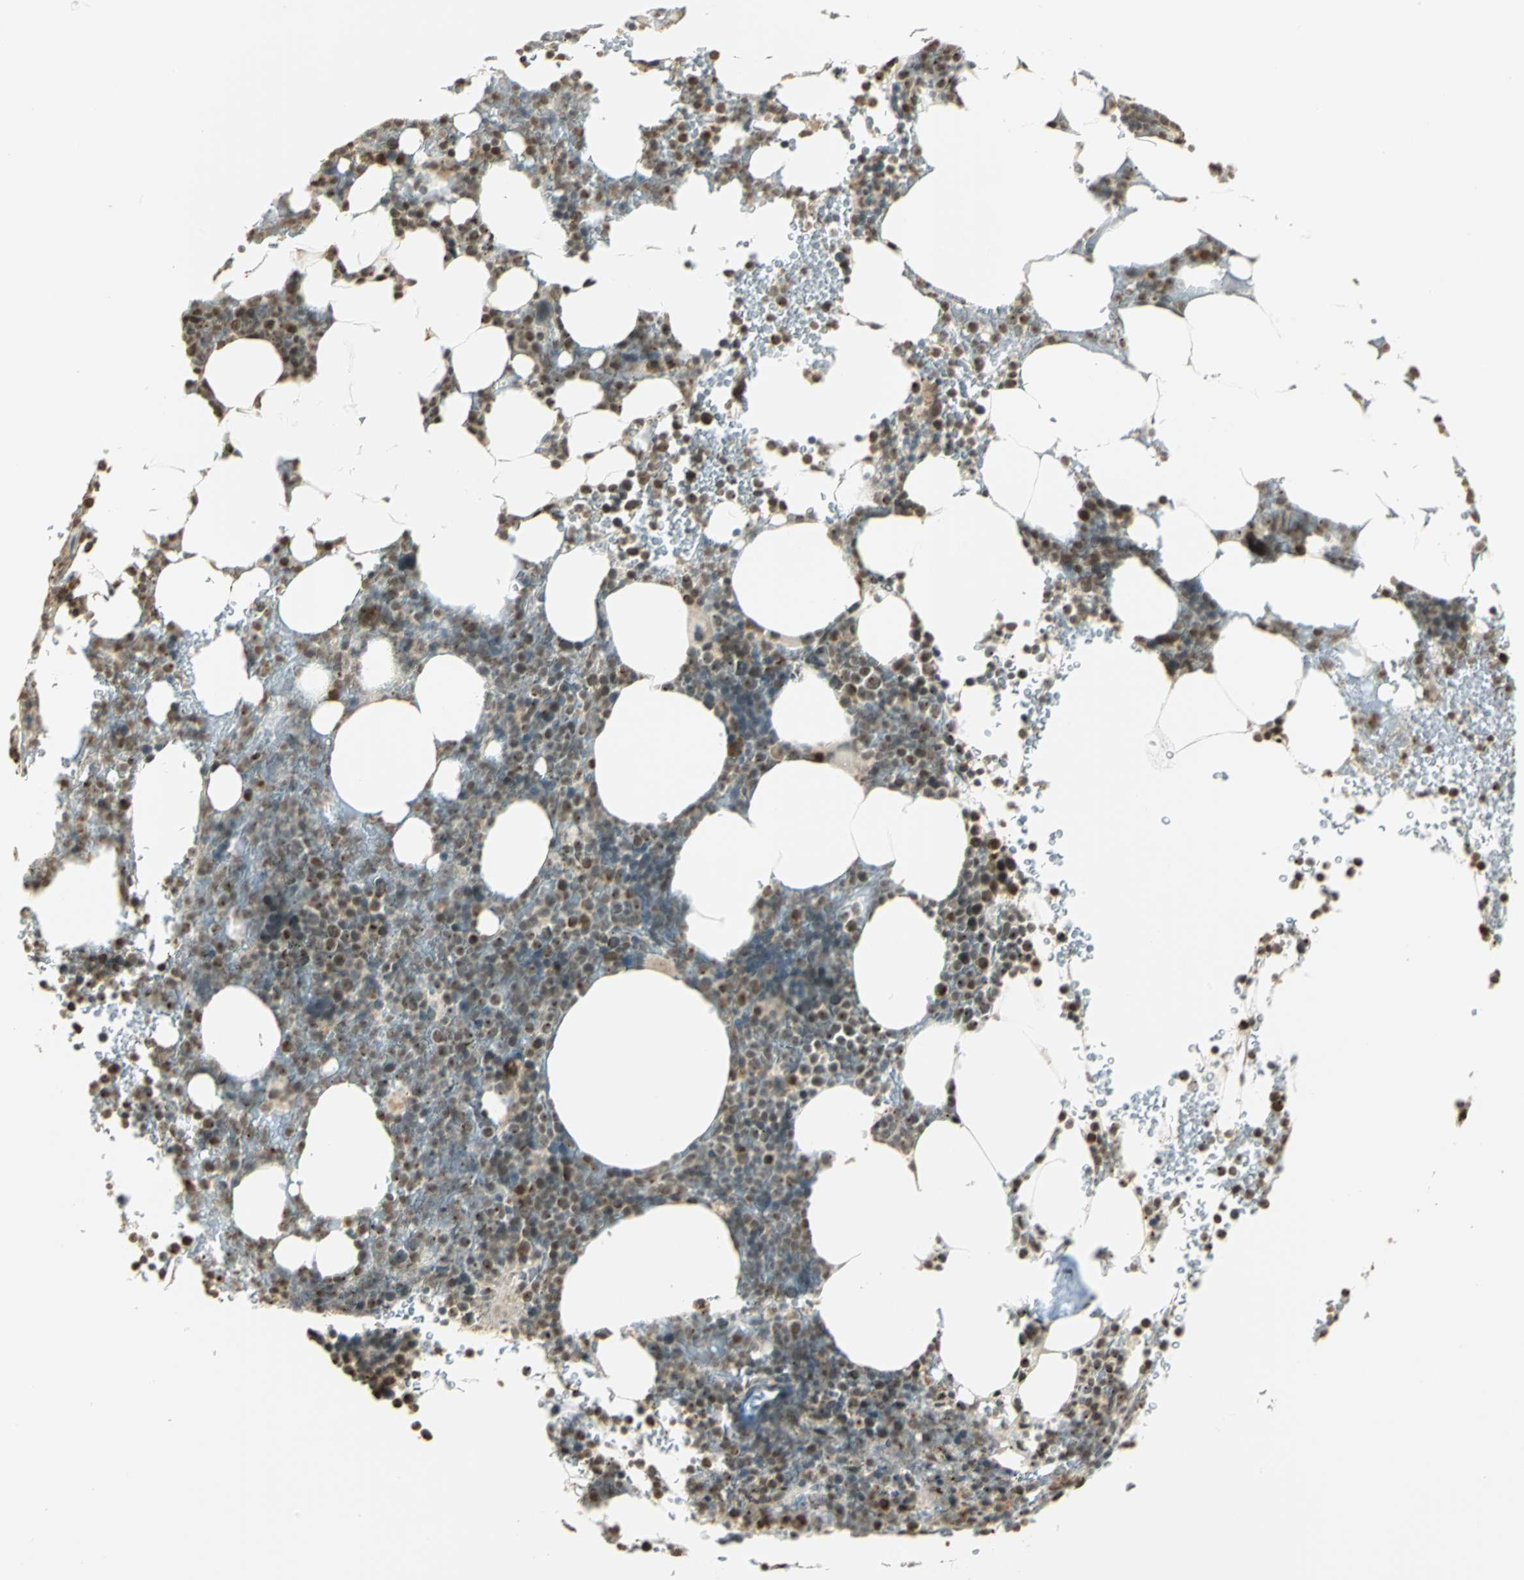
{"staining": {"intensity": "moderate", "quantity": "25%-75%", "location": "nuclear"}, "tissue": "bone marrow", "cell_type": "Hematopoietic cells", "image_type": "normal", "snomed": [{"axis": "morphology", "description": "Normal tissue, NOS"}, {"axis": "topography", "description": "Bone marrow"}], "caption": "Unremarkable bone marrow shows moderate nuclear expression in approximately 25%-75% of hematopoietic cells Using DAB (brown) and hematoxylin (blue) stains, captured at high magnification using brightfield microscopy..", "gene": "SMARCA5", "patient": {"sex": "female", "age": 66}}